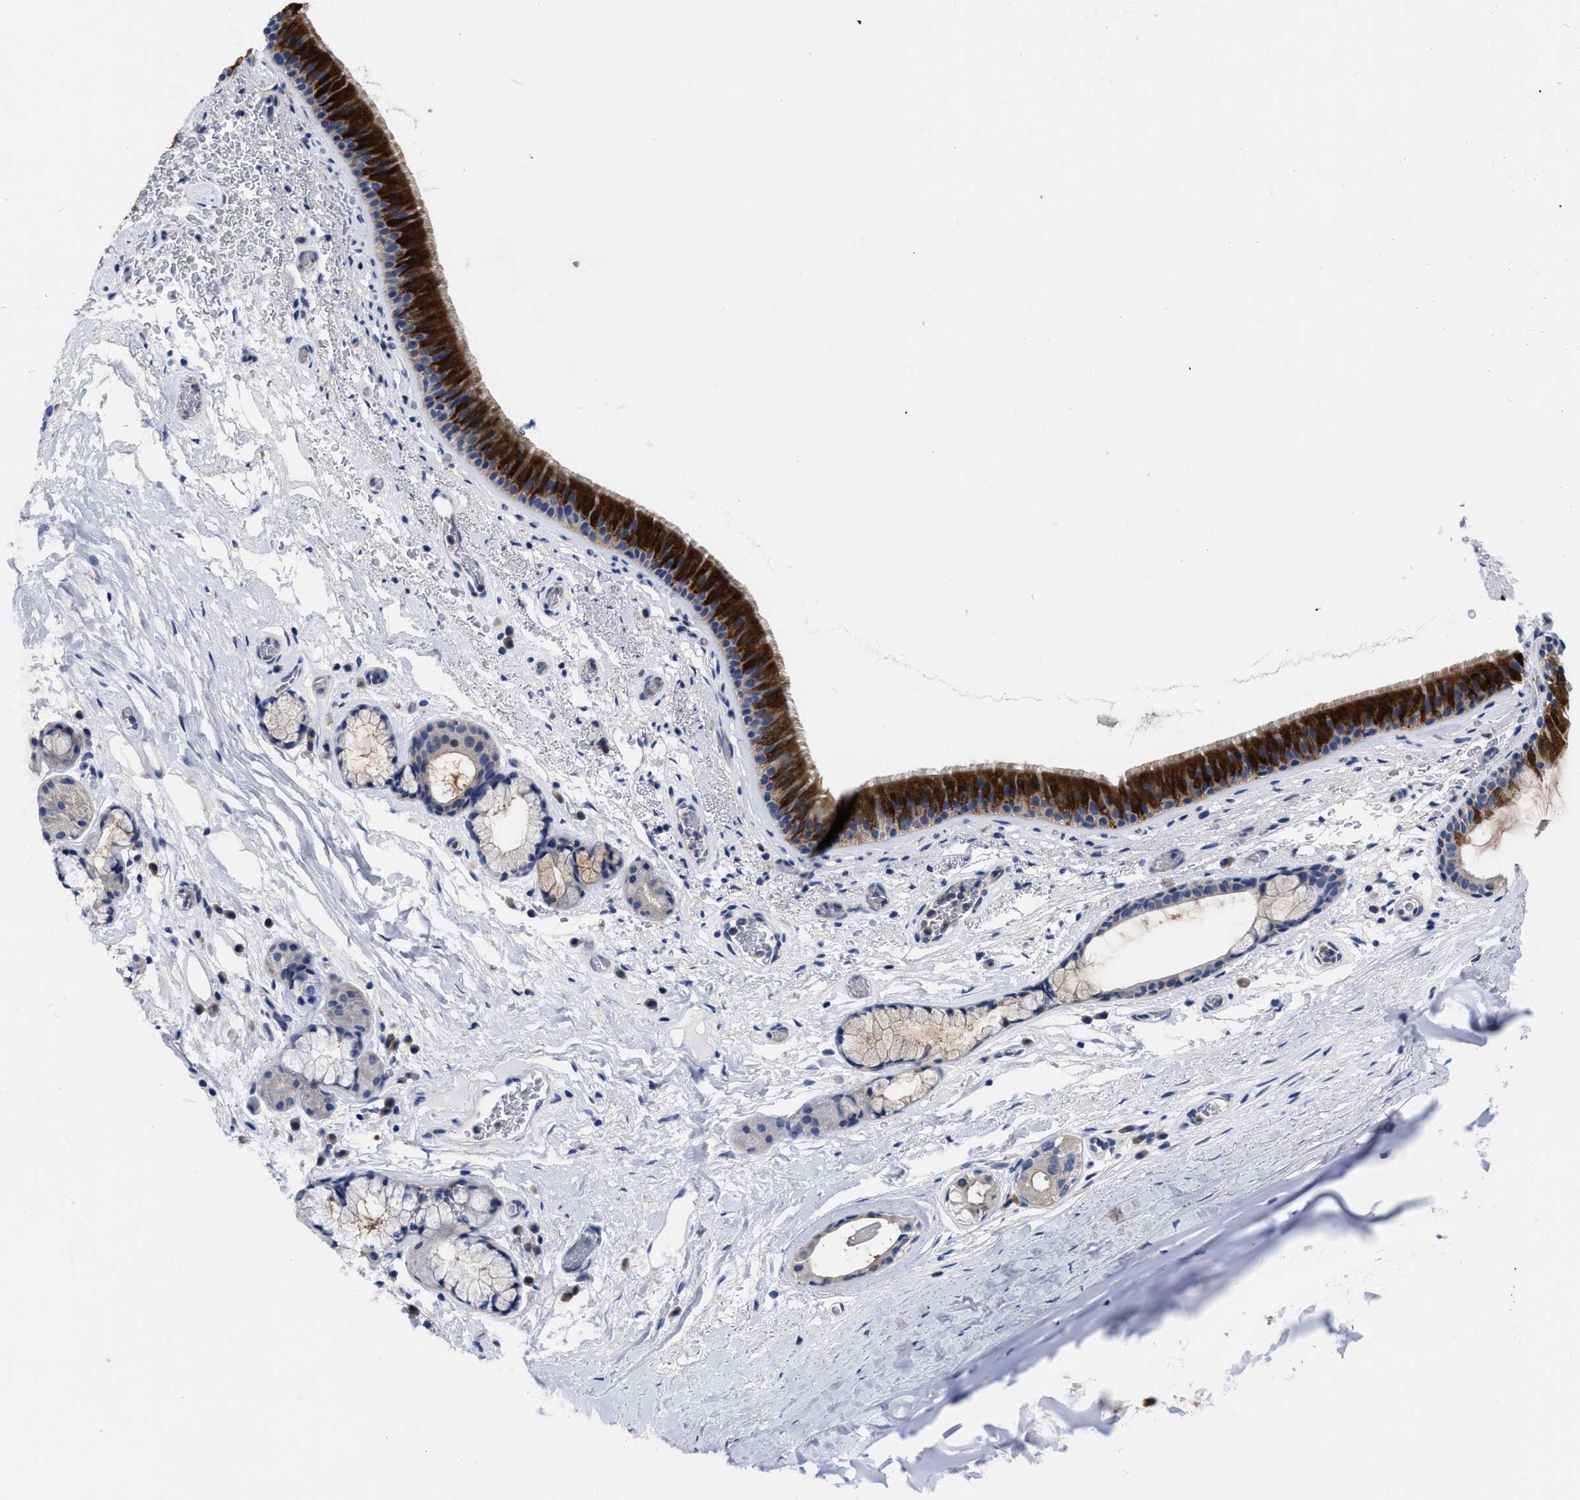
{"staining": {"intensity": "strong", "quantity": ">75%", "location": "cytoplasmic/membranous"}, "tissue": "bronchus", "cell_type": "Respiratory epithelial cells", "image_type": "normal", "snomed": [{"axis": "morphology", "description": "Normal tissue, NOS"}, {"axis": "topography", "description": "Cartilage tissue"}], "caption": "Protein staining by immunohistochemistry (IHC) displays strong cytoplasmic/membranous staining in approximately >75% of respiratory epithelial cells in normal bronchus.", "gene": "RBKS", "patient": {"sex": "female", "age": 63}}